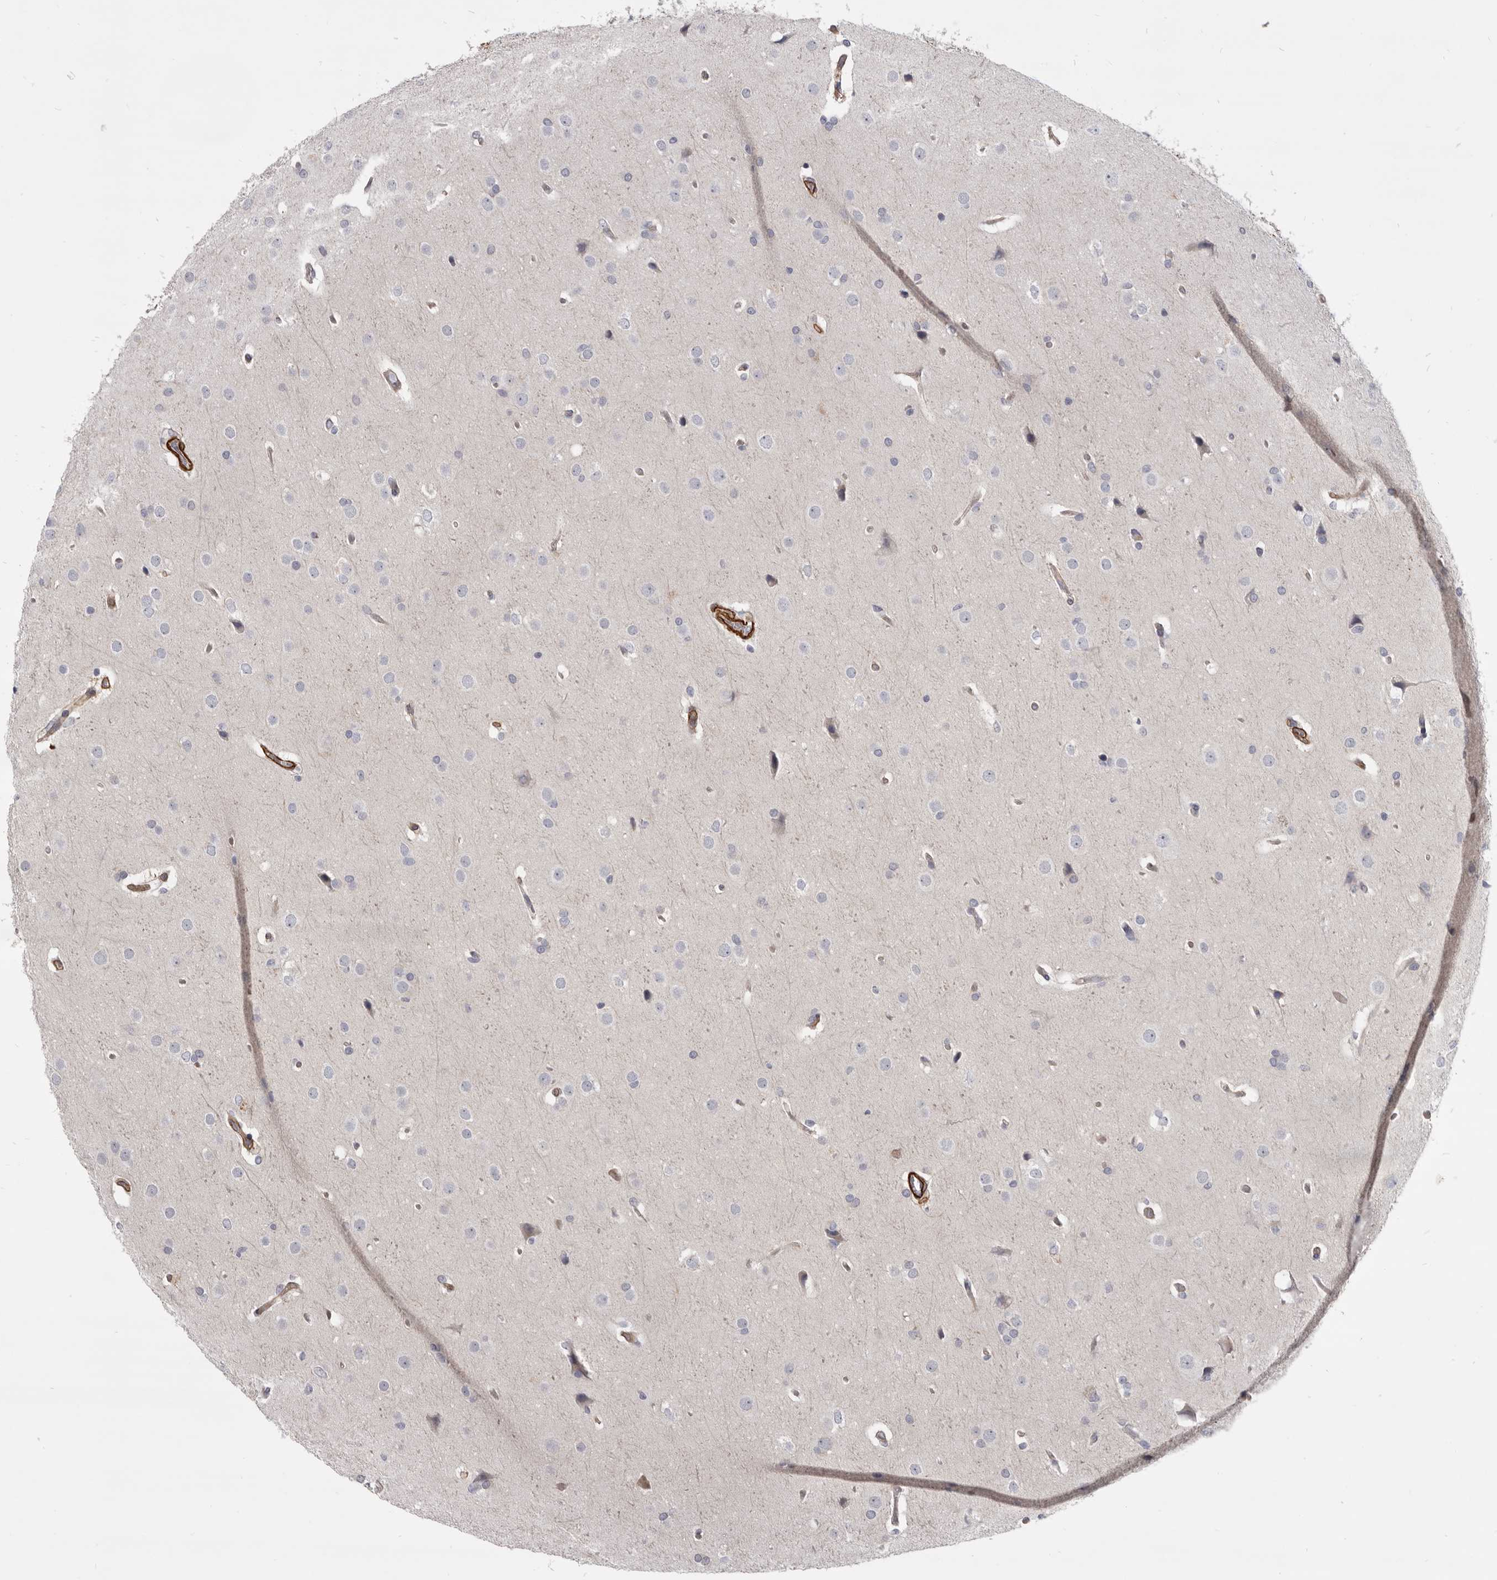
{"staining": {"intensity": "negative", "quantity": "none", "location": "none"}, "tissue": "glioma", "cell_type": "Tumor cells", "image_type": "cancer", "snomed": [{"axis": "morphology", "description": "Glioma, malignant, Low grade"}, {"axis": "topography", "description": "Brain"}], "caption": "Tumor cells show no significant protein positivity in malignant glioma (low-grade). (DAB IHC with hematoxylin counter stain).", "gene": "CGN", "patient": {"sex": "female", "age": 37}}